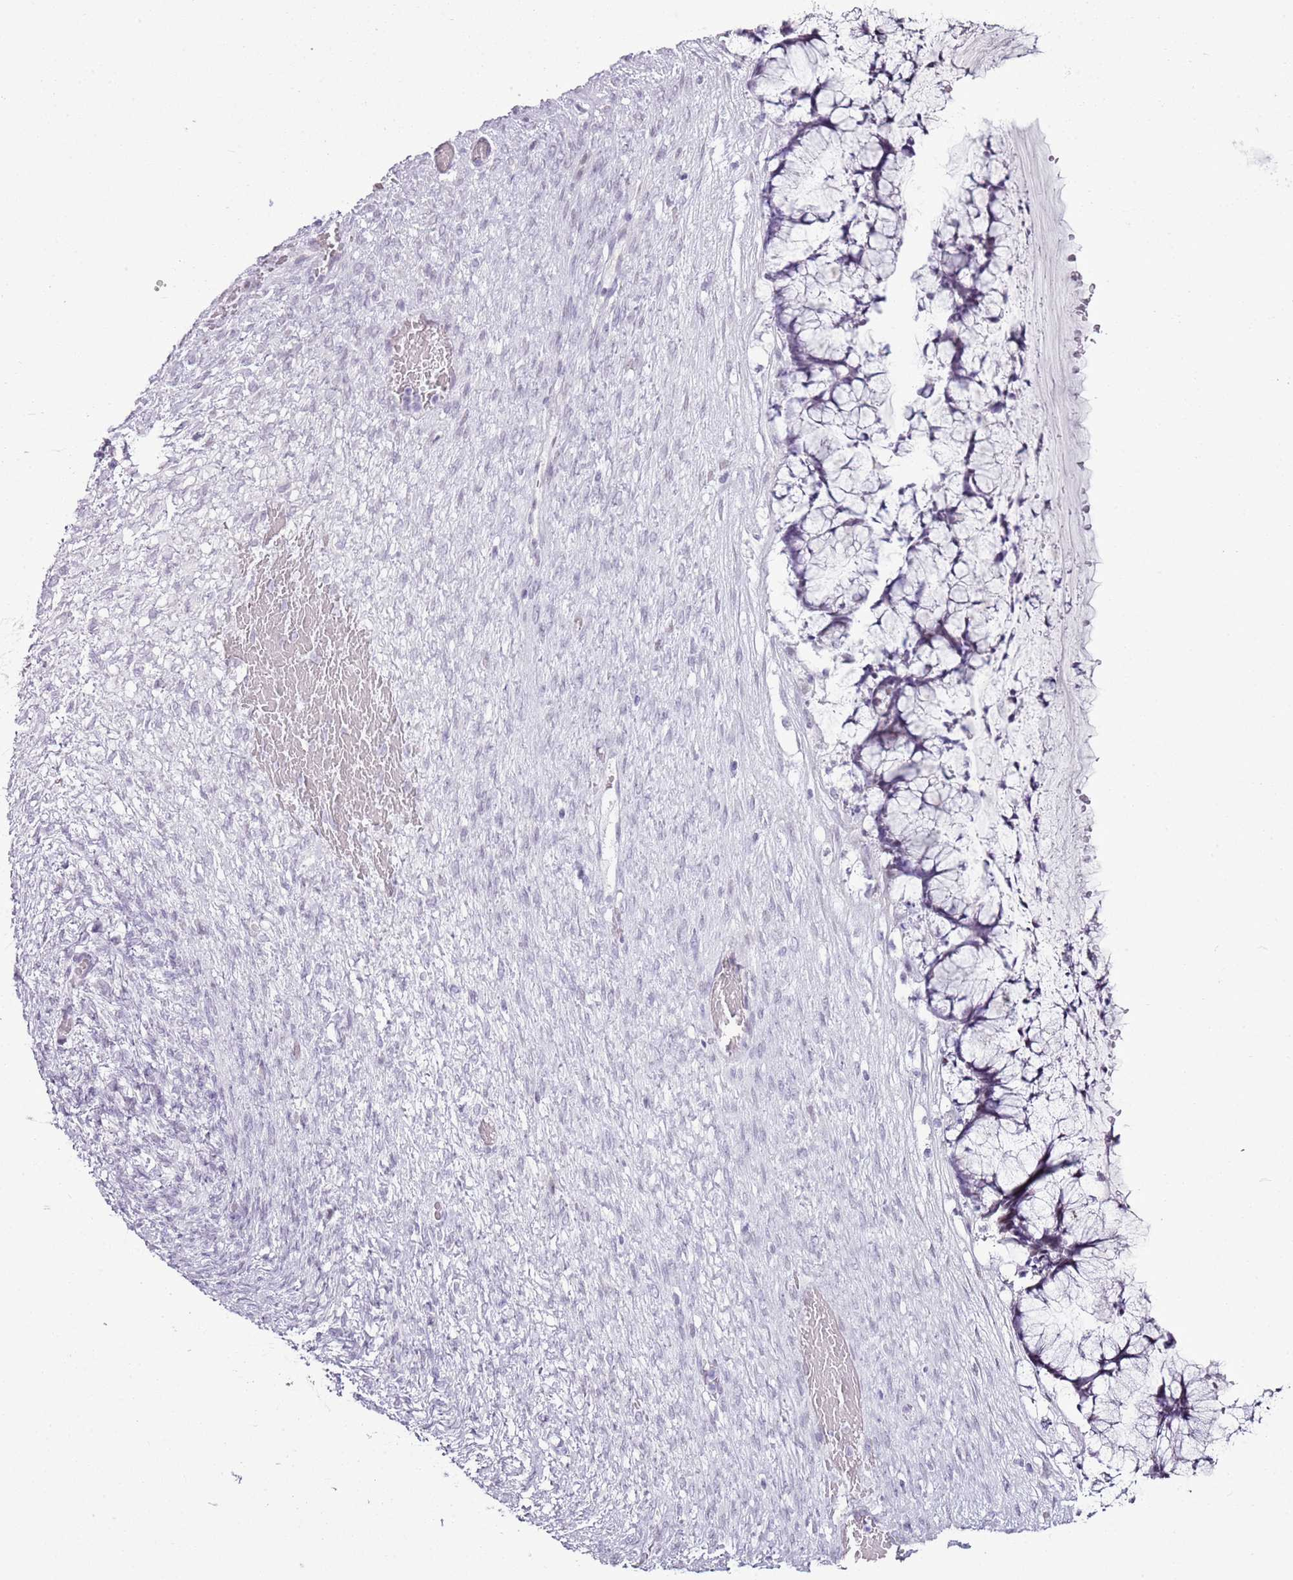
{"staining": {"intensity": "negative", "quantity": "none", "location": "none"}, "tissue": "ovarian cancer", "cell_type": "Tumor cells", "image_type": "cancer", "snomed": [{"axis": "morphology", "description": "Cystadenocarcinoma, mucinous, NOS"}, {"axis": "topography", "description": "Ovary"}], "caption": "Tumor cells are negative for brown protein staining in ovarian cancer (mucinous cystadenocarcinoma).", "gene": "RPL3L", "patient": {"sex": "female", "age": 42}}